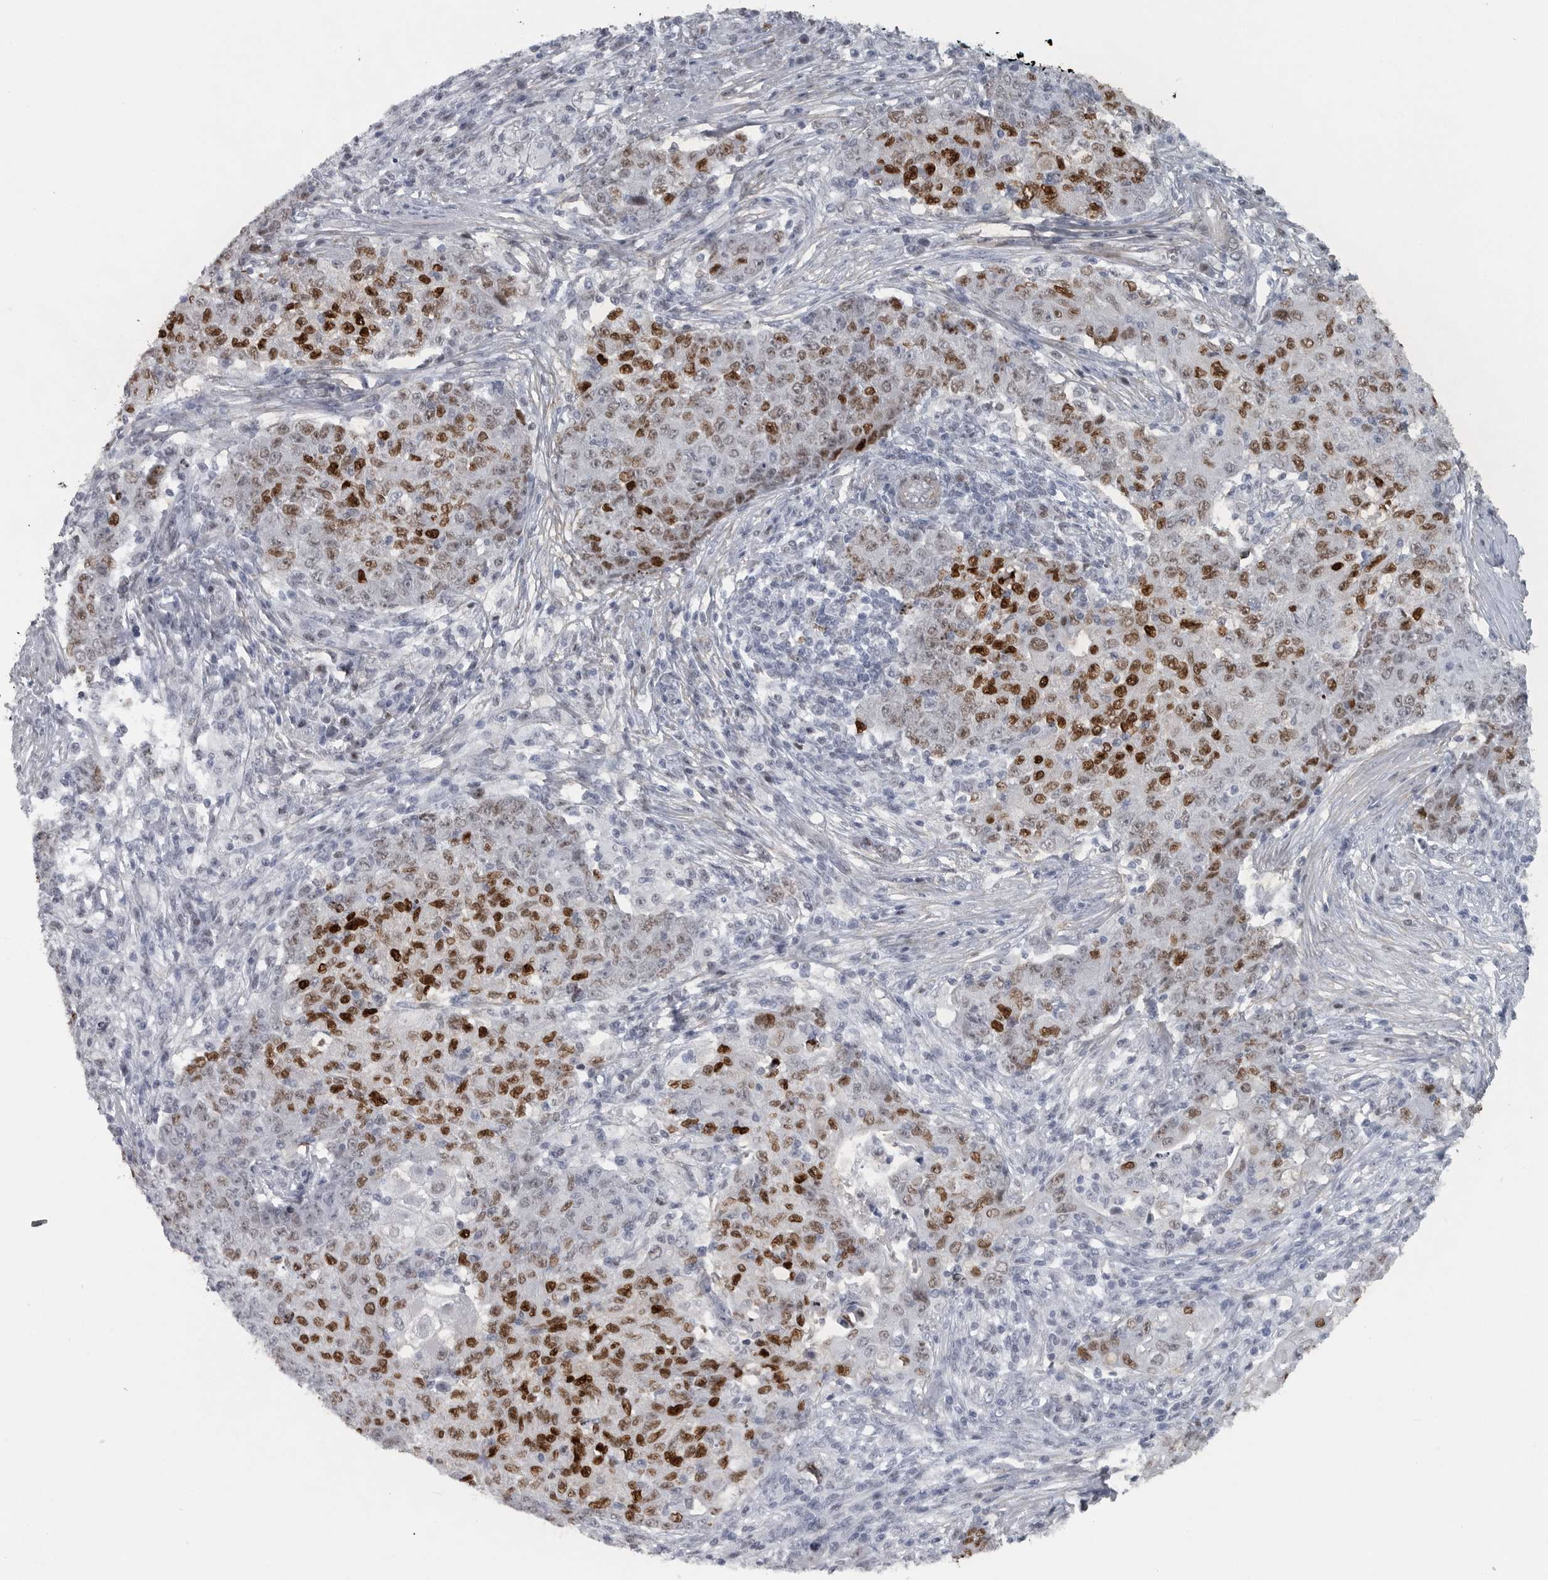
{"staining": {"intensity": "strong", "quantity": ">75%", "location": "nuclear"}, "tissue": "ovarian cancer", "cell_type": "Tumor cells", "image_type": "cancer", "snomed": [{"axis": "morphology", "description": "Carcinoma, endometroid"}, {"axis": "topography", "description": "Ovary"}], "caption": "A photomicrograph of human ovarian cancer (endometroid carcinoma) stained for a protein reveals strong nuclear brown staining in tumor cells.", "gene": "HMGN3", "patient": {"sex": "female", "age": 42}}